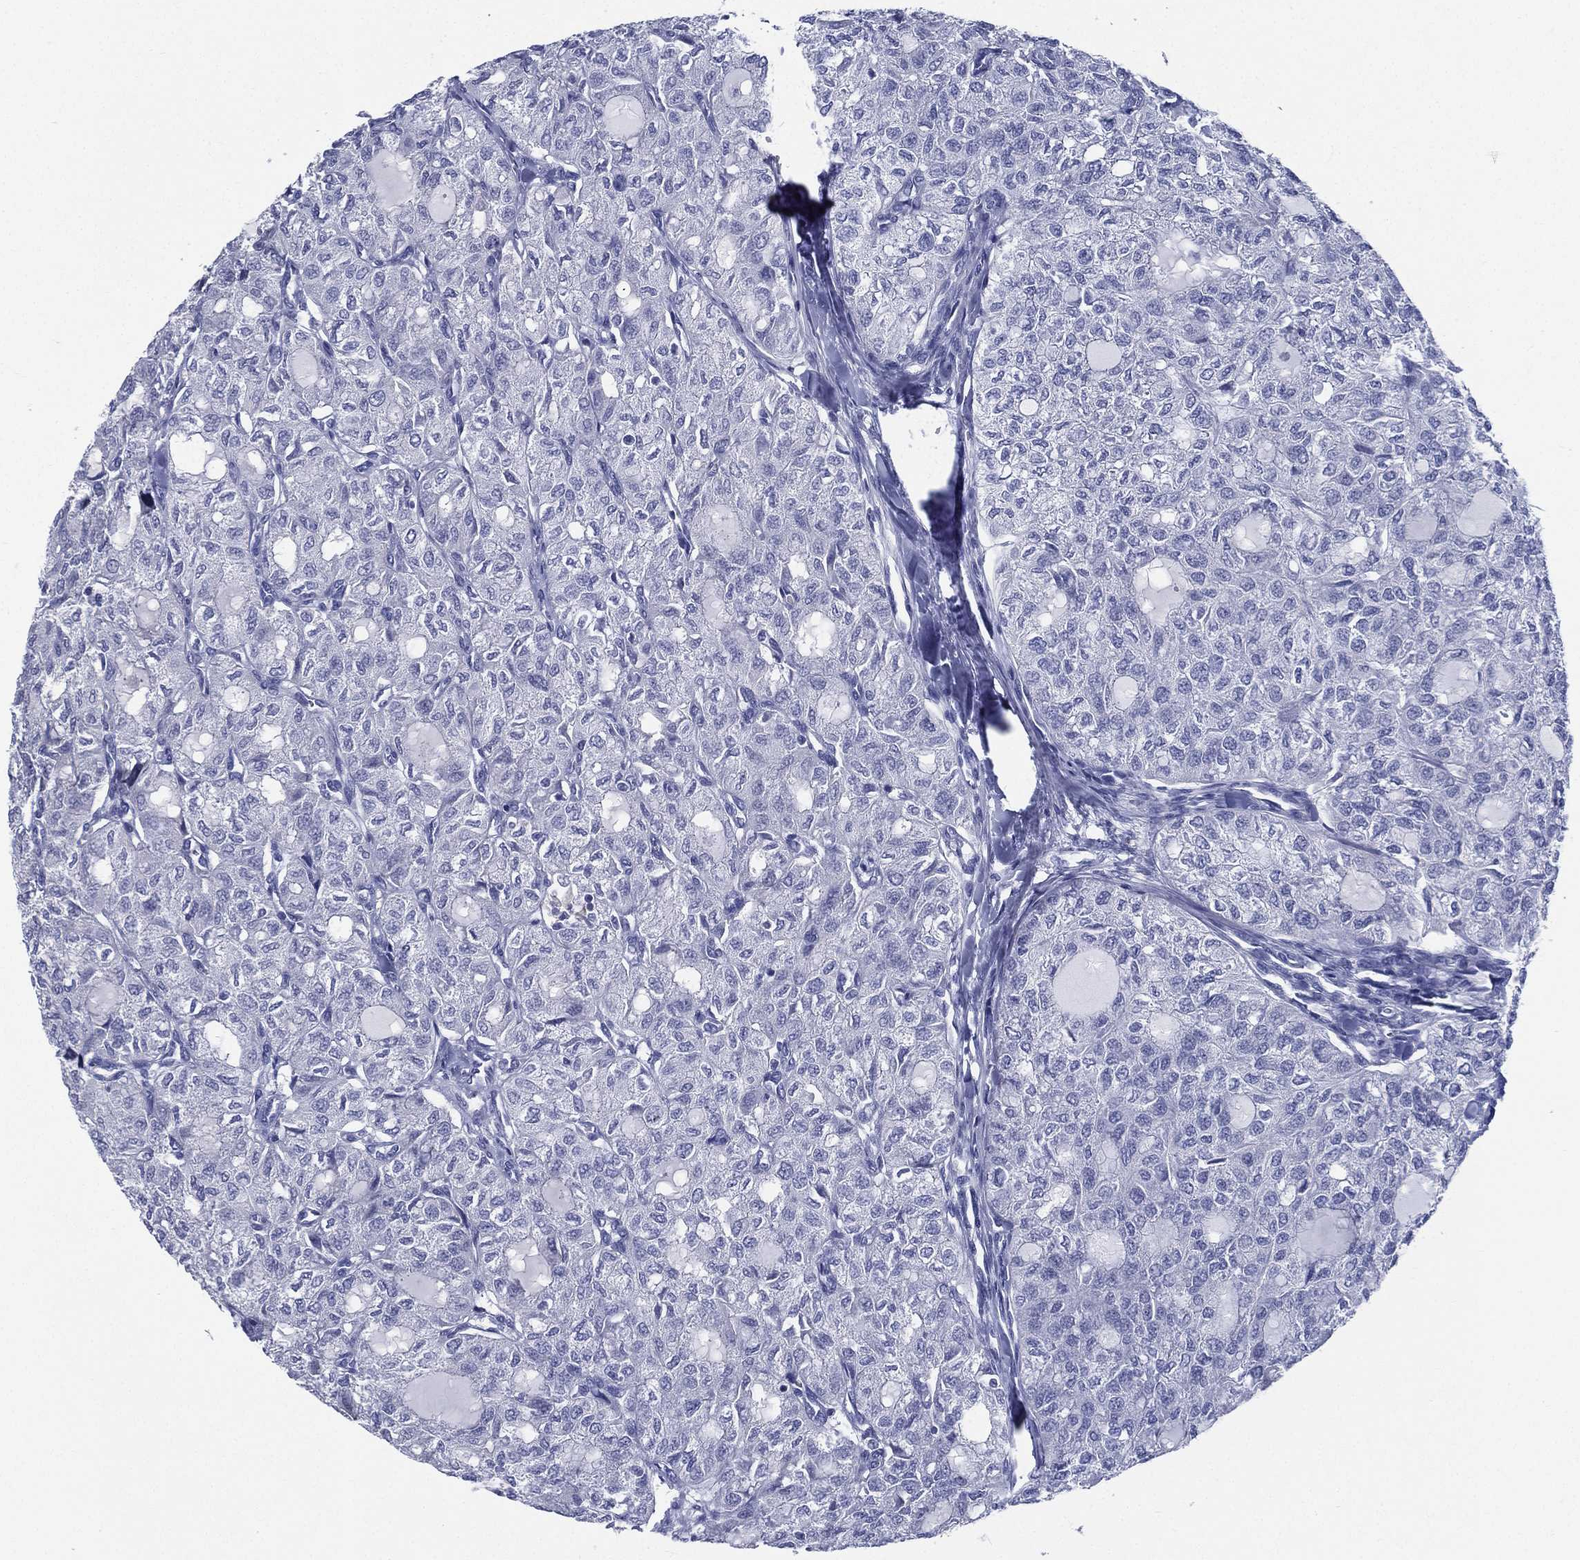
{"staining": {"intensity": "negative", "quantity": "none", "location": "none"}, "tissue": "thyroid cancer", "cell_type": "Tumor cells", "image_type": "cancer", "snomed": [{"axis": "morphology", "description": "Follicular adenoma carcinoma, NOS"}, {"axis": "topography", "description": "Thyroid gland"}], "caption": "There is no significant expression in tumor cells of thyroid cancer (follicular adenoma carcinoma).", "gene": "RSPH4A", "patient": {"sex": "male", "age": 75}}